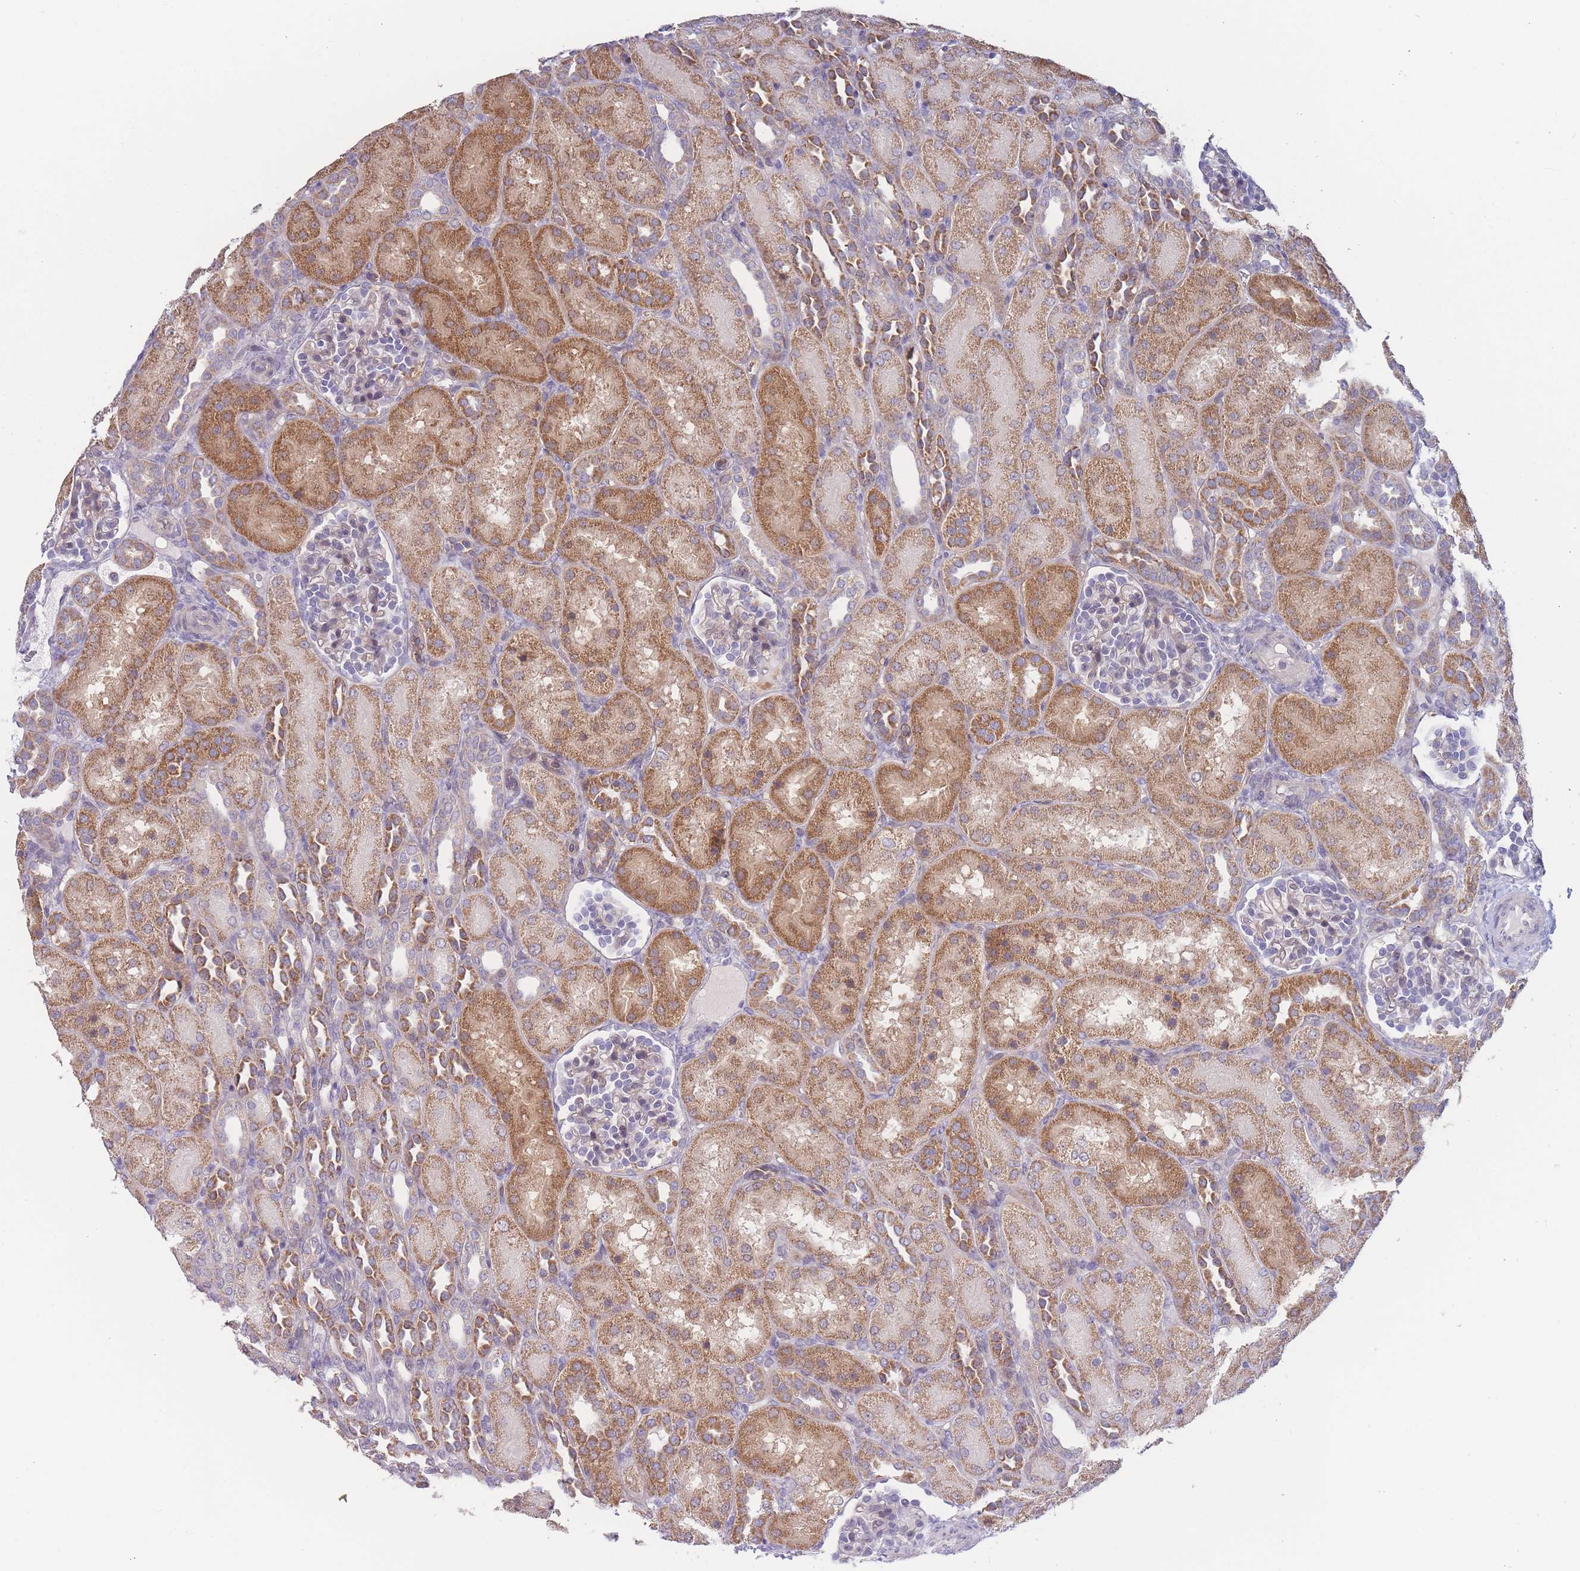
{"staining": {"intensity": "weak", "quantity": "<25%", "location": "cytoplasmic/membranous"}, "tissue": "kidney", "cell_type": "Cells in glomeruli", "image_type": "normal", "snomed": [{"axis": "morphology", "description": "Normal tissue, NOS"}, {"axis": "topography", "description": "Kidney"}], "caption": "IHC of normal human kidney demonstrates no positivity in cells in glomeruli.", "gene": "FAM227B", "patient": {"sex": "male", "age": 1}}